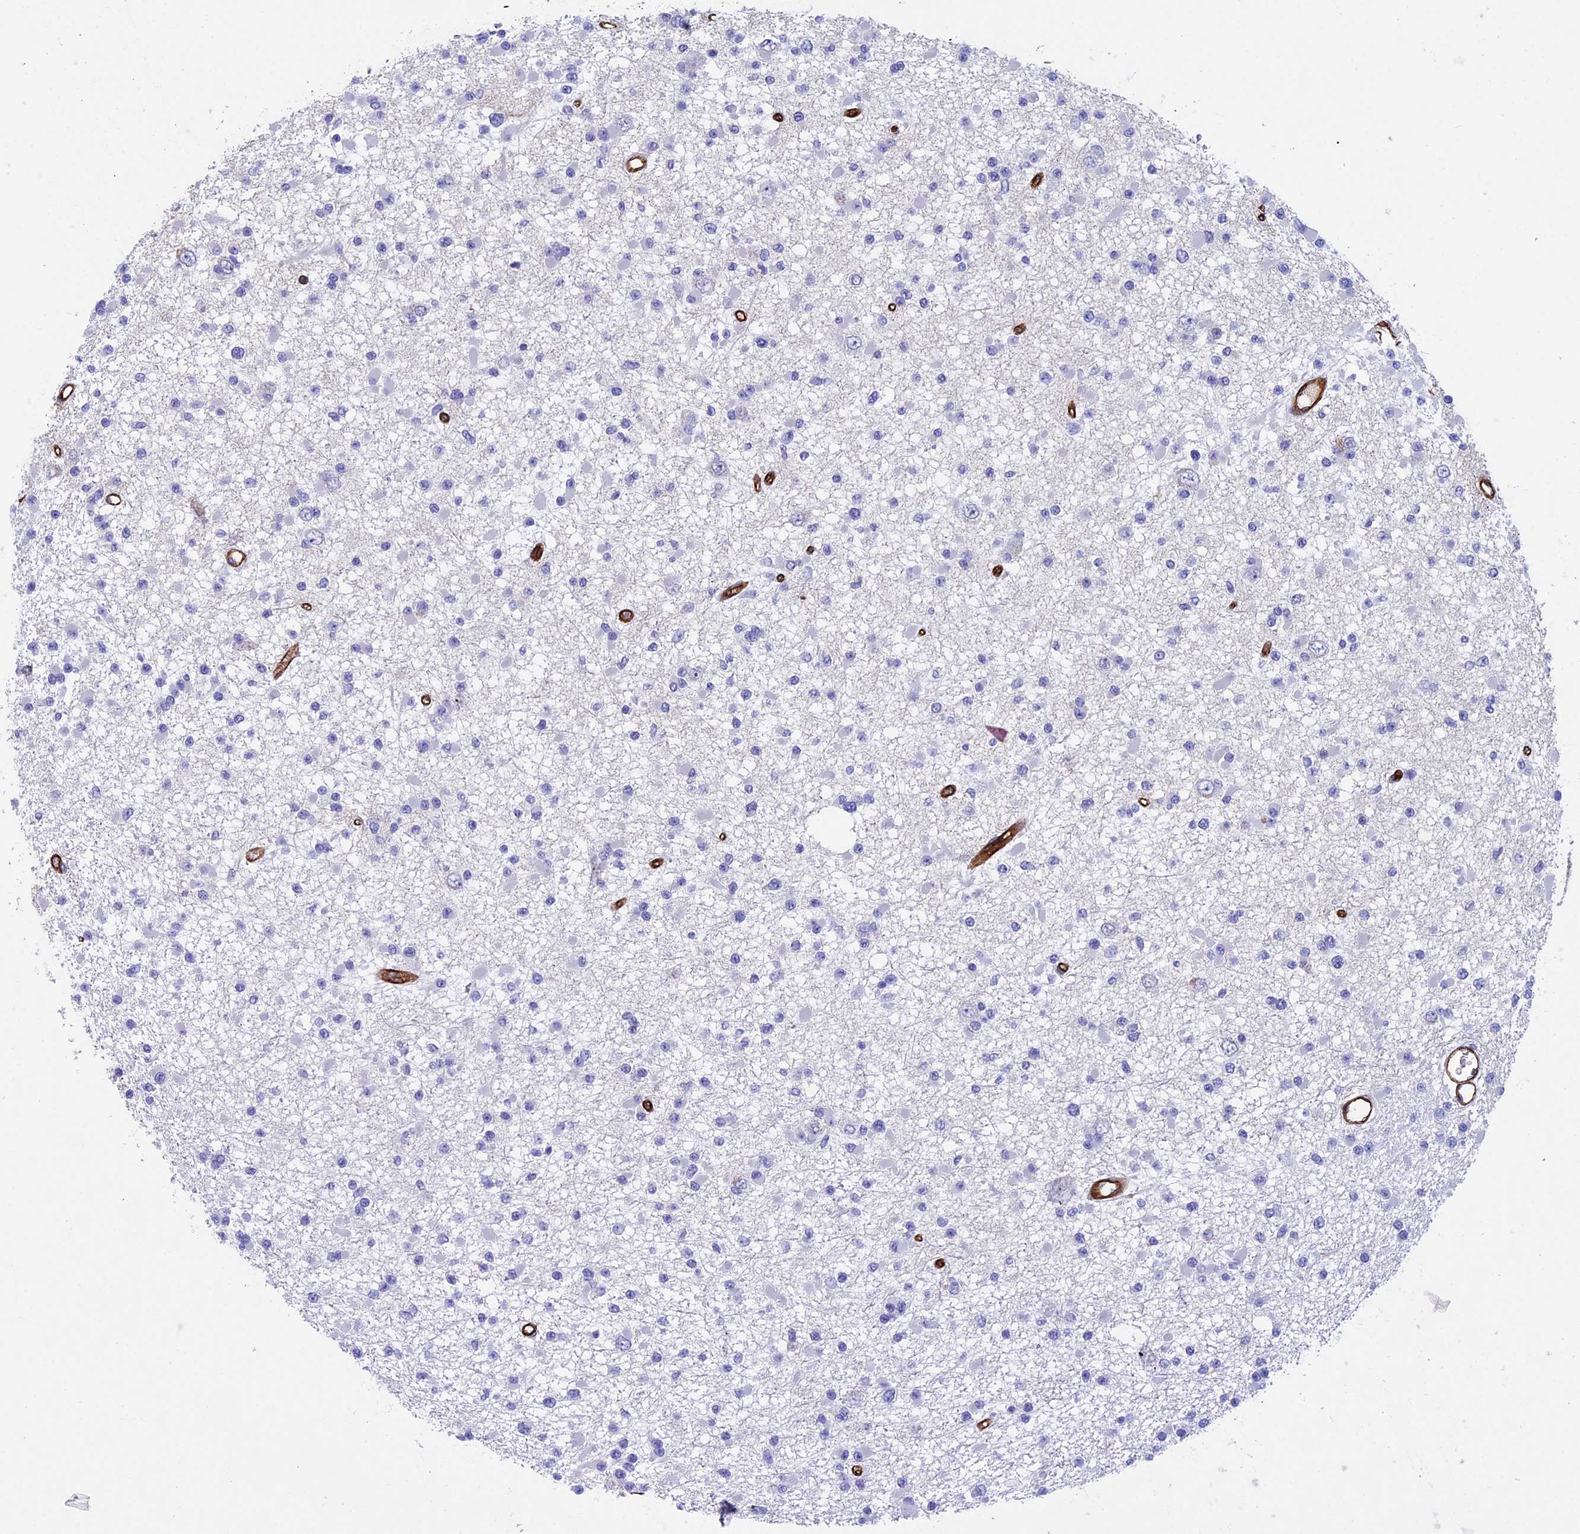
{"staining": {"intensity": "negative", "quantity": "none", "location": "none"}, "tissue": "glioma", "cell_type": "Tumor cells", "image_type": "cancer", "snomed": [{"axis": "morphology", "description": "Glioma, malignant, Low grade"}, {"axis": "topography", "description": "Brain"}], "caption": "Malignant glioma (low-grade) was stained to show a protein in brown. There is no significant positivity in tumor cells. (Stains: DAB (3,3'-diaminobenzidine) IHC with hematoxylin counter stain, Microscopy: brightfield microscopy at high magnification).", "gene": "INSYN1", "patient": {"sex": "female", "age": 22}}